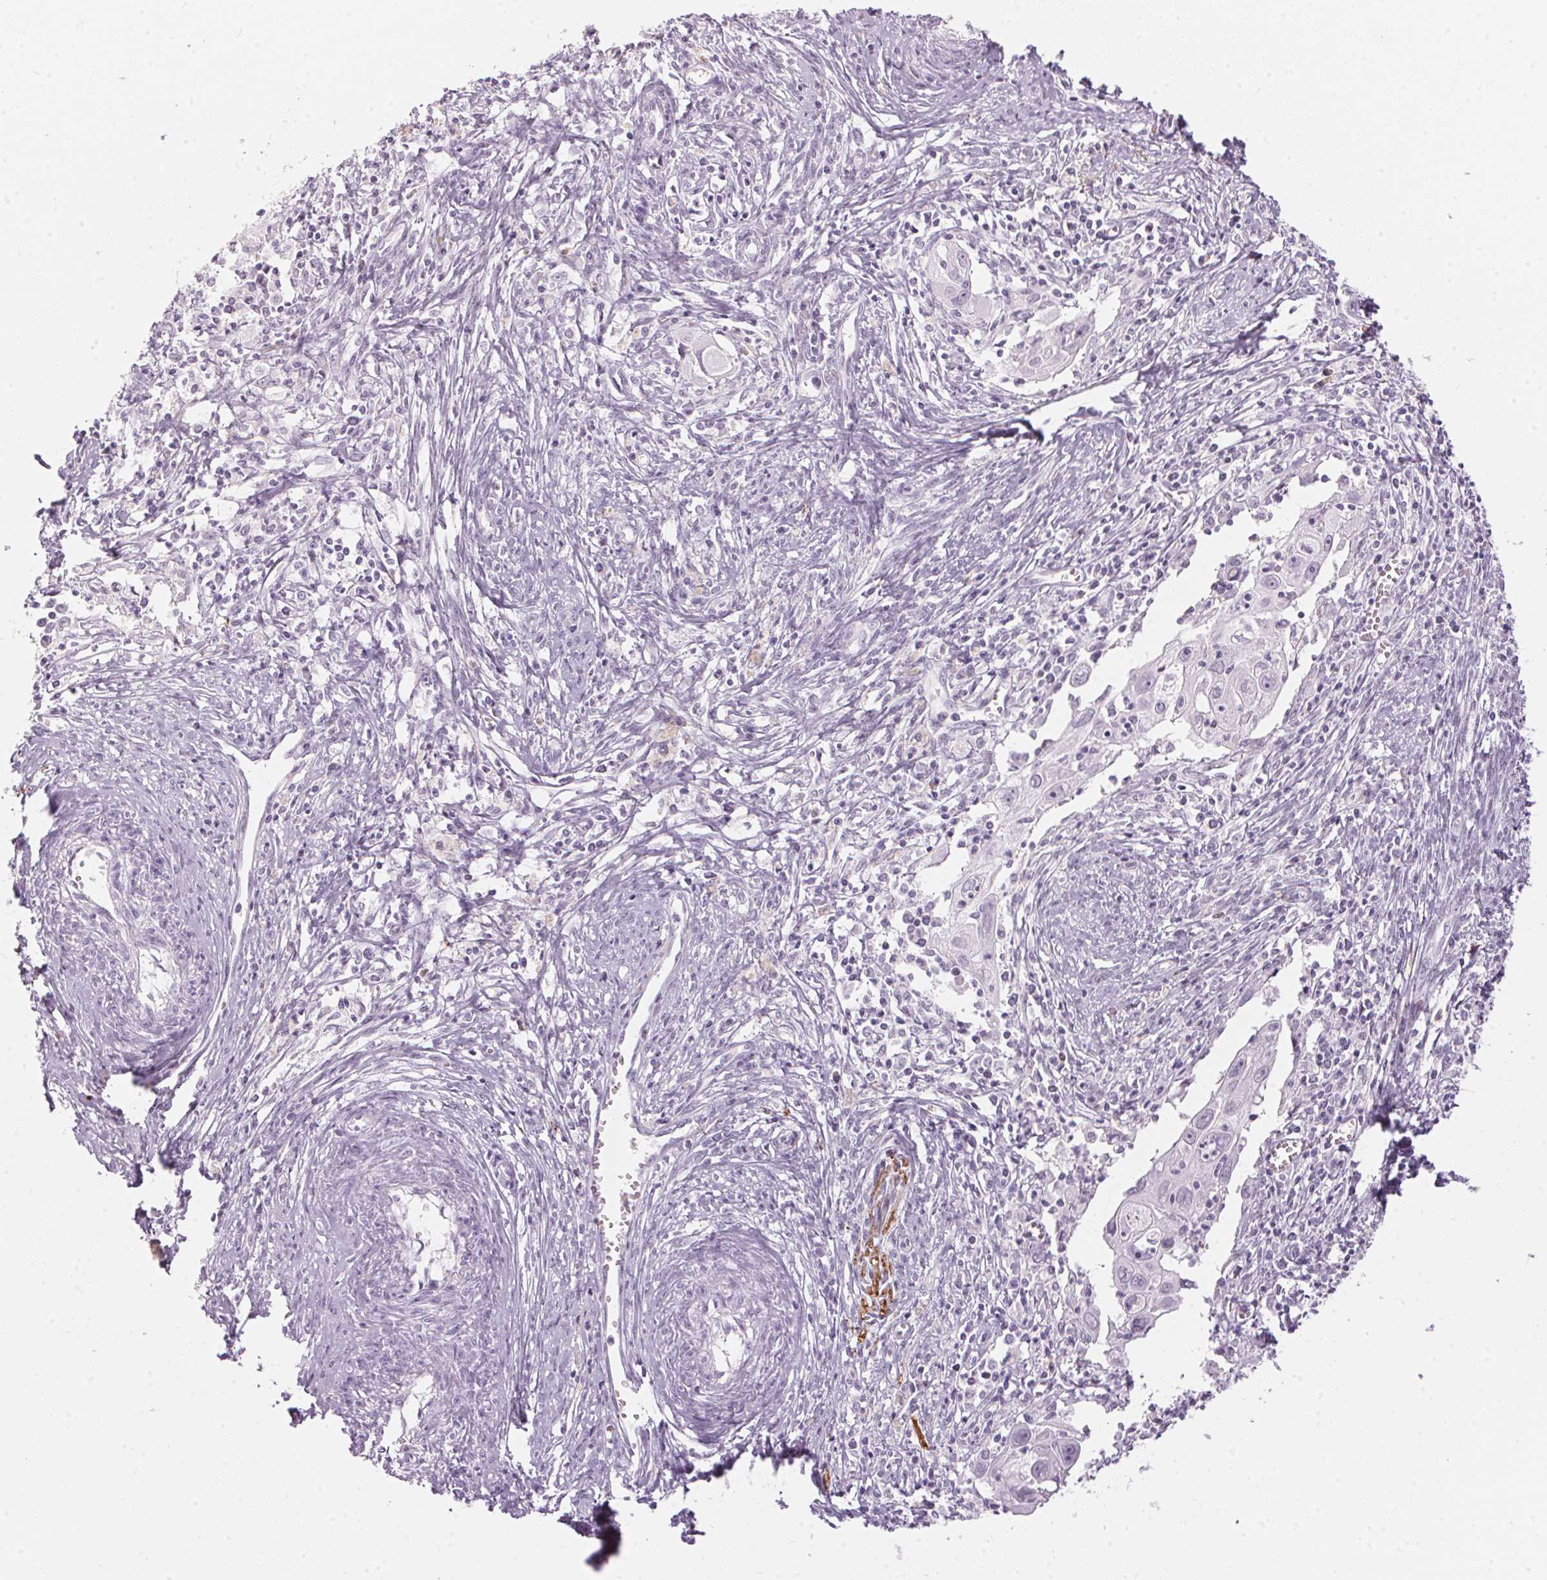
{"staining": {"intensity": "negative", "quantity": "none", "location": "none"}, "tissue": "cervical cancer", "cell_type": "Tumor cells", "image_type": "cancer", "snomed": [{"axis": "morphology", "description": "Squamous cell carcinoma, NOS"}, {"axis": "topography", "description": "Cervix"}], "caption": "Tumor cells show no significant staining in cervical cancer.", "gene": "CADPS", "patient": {"sex": "female", "age": 30}}